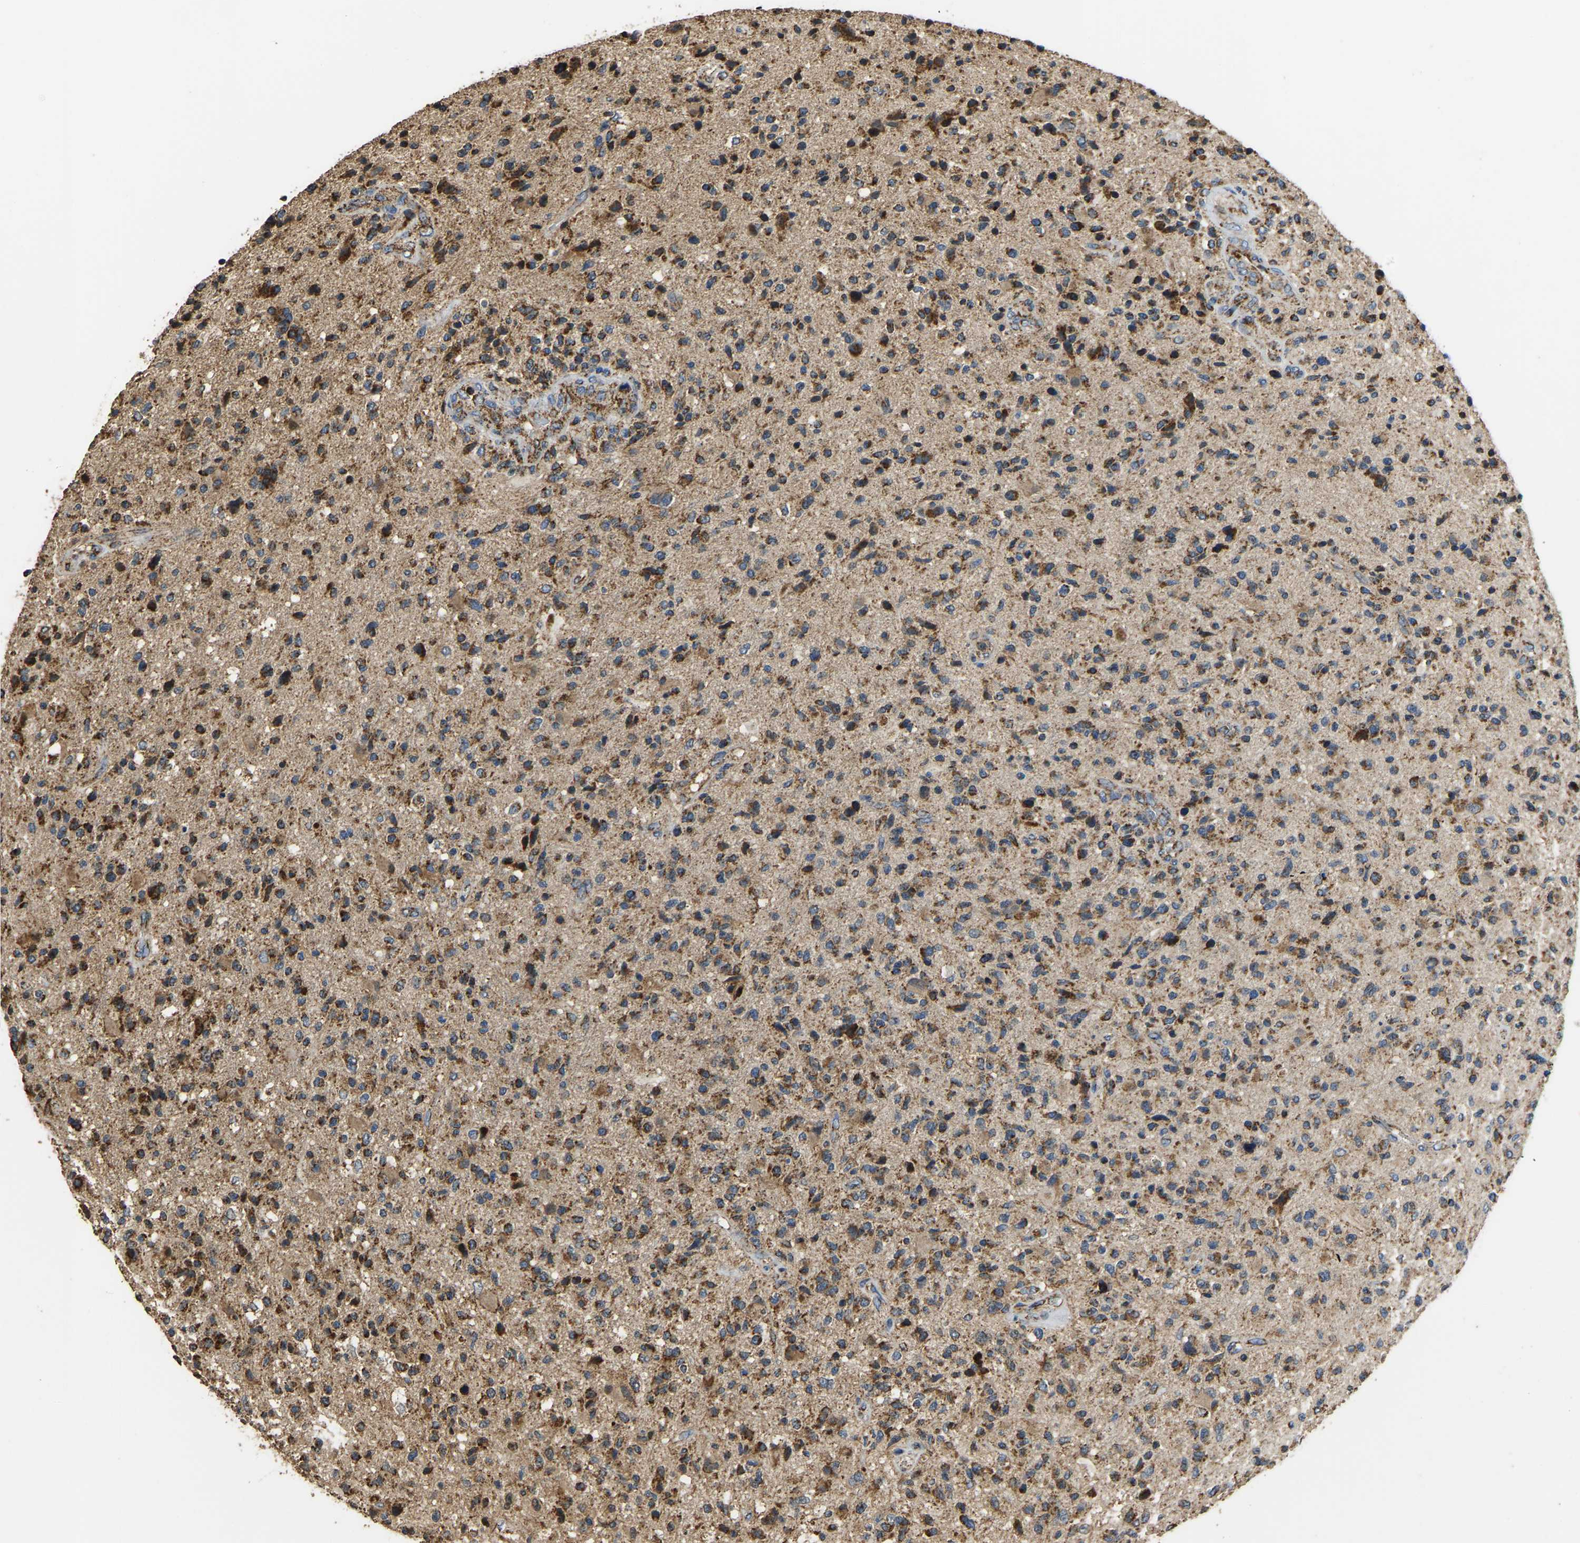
{"staining": {"intensity": "strong", "quantity": ">75%", "location": "cytoplasmic/membranous"}, "tissue": "glioma", "cell_type": "Tumor cells", "image_type": "cancer", "snomed": [{"axis": "morphology", "description": "Glioma, malignant, High grade"}, {"axis": "topography", "description": "Brain"}], "caption": "Immunohistochemical staining of high-grade glioma (malignant) shows strong cytoplasmic/membranous protein positivity in approximately >75% of tumor cells. (DAB (3,3'-diaminobenzidine) IHC, brown staining for protein, blue staining for nuclei).", "gene": "TUFM", "patient": {"sex": "male", "age": 72}}